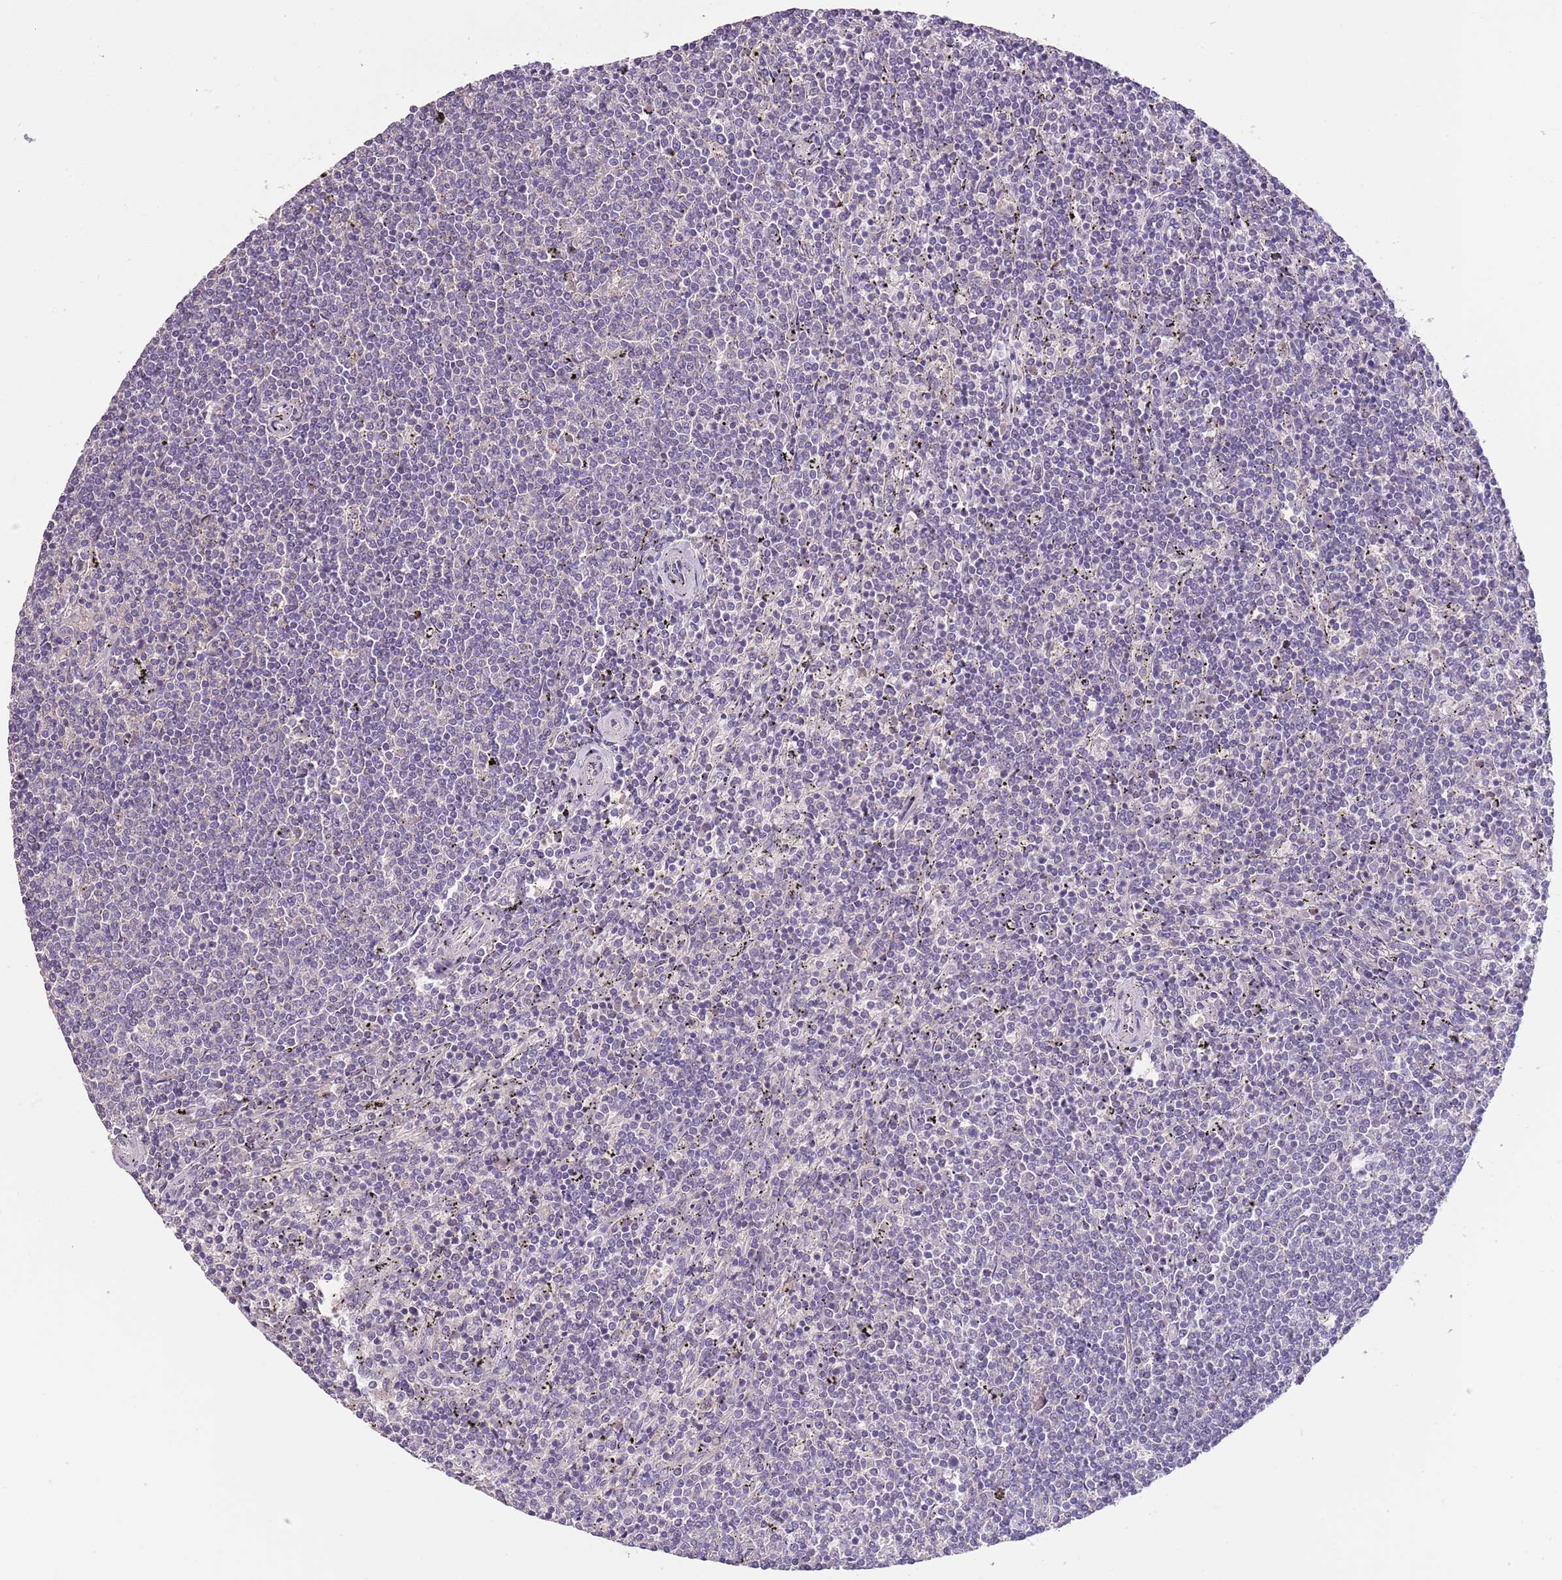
{"staining": {"intensity": "negative", "quantity": "none", "location": "none"}, "tissue": "lymphoma", "cell_type": "Tumor cells", "image_type": "cancer", "snomed": [{"axis": "morphology", "description": "Malignant lymphoma, non-Hodgkin's type, Low grade"}, {"axis": "topography", "description": "Spleen"}], "caption": "DAB (3,3'-diaminobenzidine) immunohistochemical staining of malignant lymphoma, non-Hodgkin's type (low-grade) displays no significant positivity in tumor cells.", "gene": "ZNF658", "patient": {"sex": "female", "age": 50}}